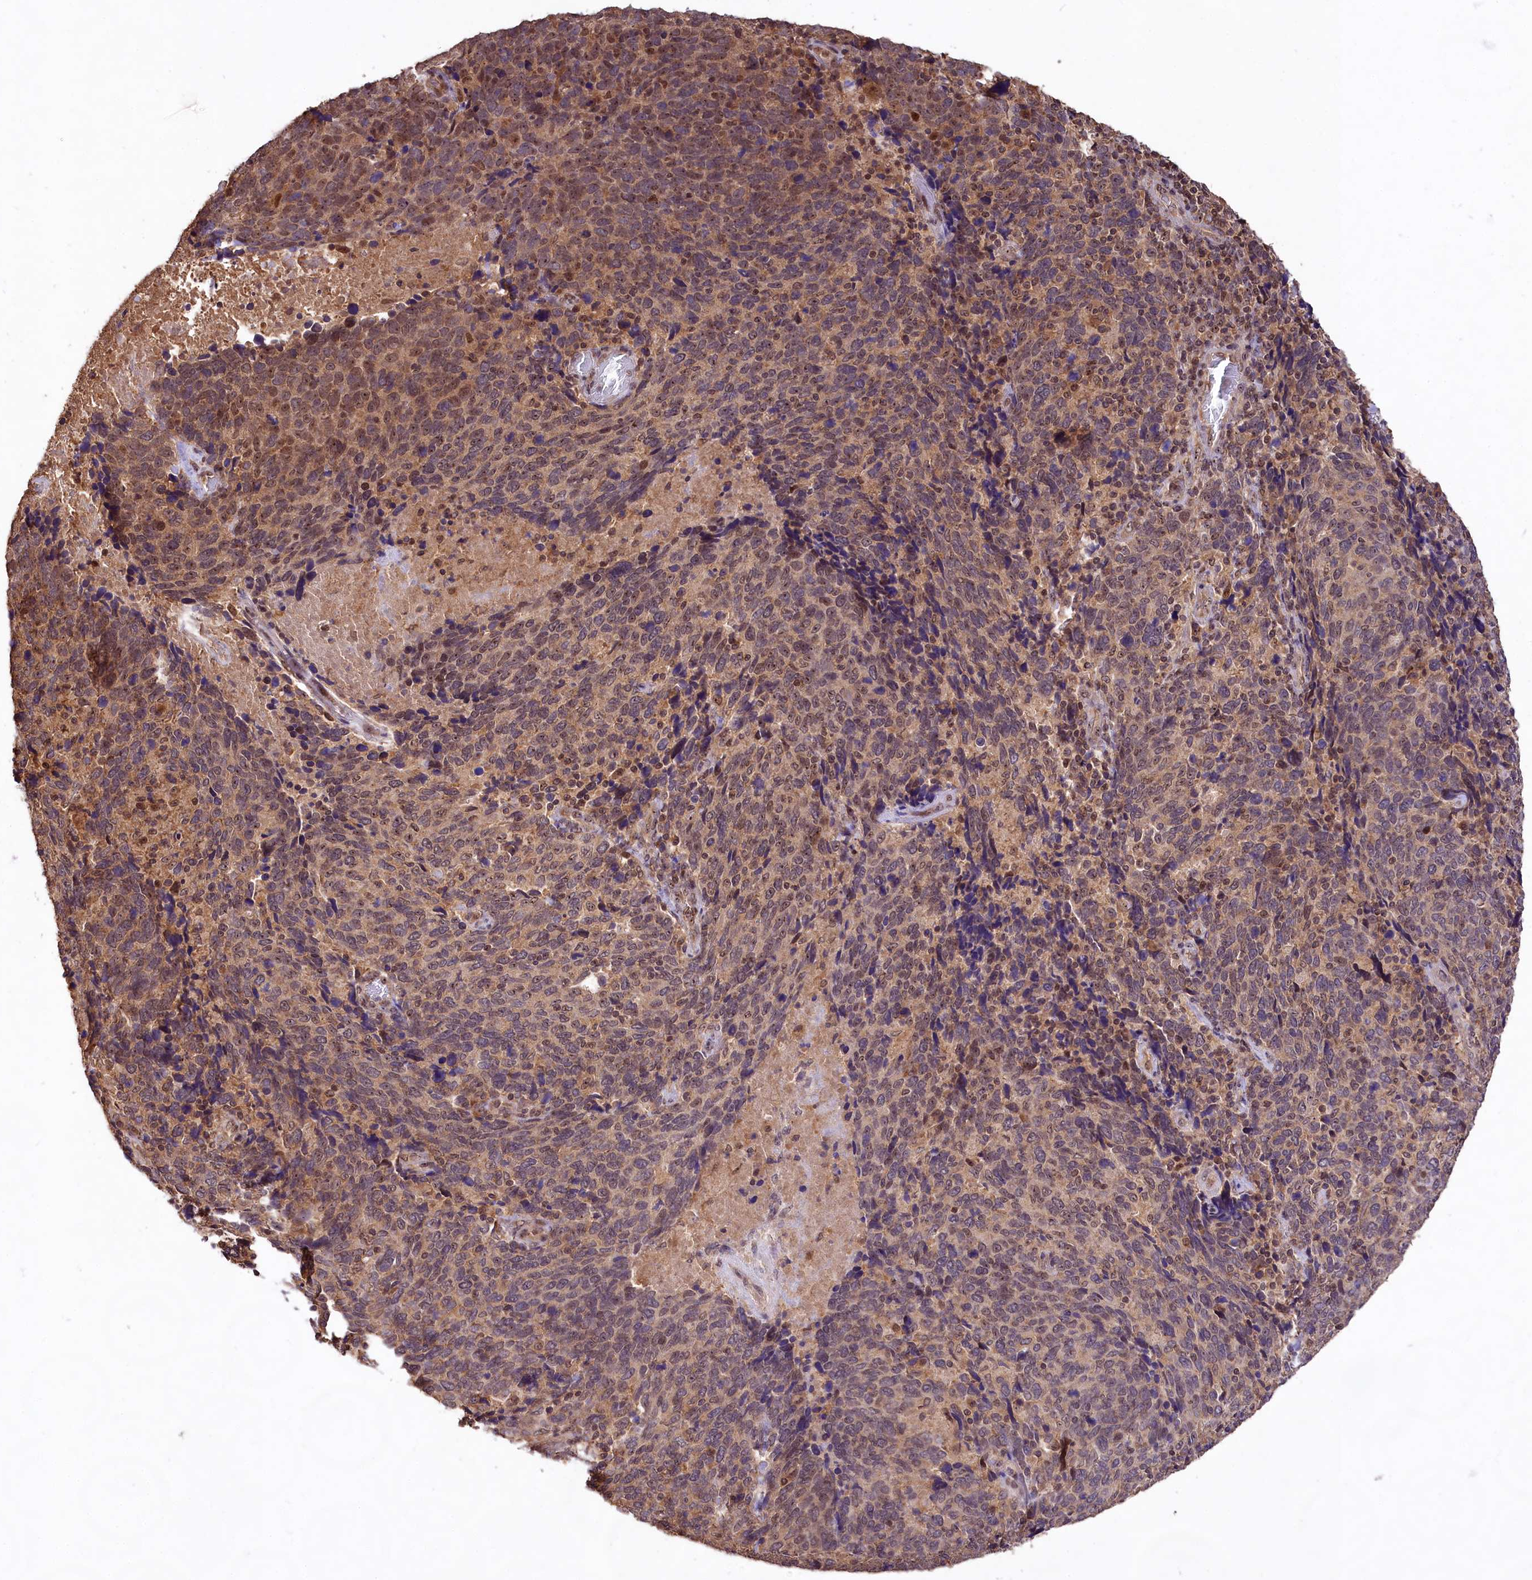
{"staining": {"intensity": "moderate", "quantity": "<25%", "location": "nuclear"}, "tissue": "cervical cancer", "cell_type": "Tumor cells", "image_type": "cancer", "snomed": [{"axis": "morphology", "description": "Squamous cell carcinoma, NOS"}, {"axis": "topography", "description": "Cervix"}], "caption": "This is an image of immunohistochemistry (IHC) staining of squamous cell carcinoma (cervical), which shows moderate expression in the nuclear of tumor cells.", "gene": "RRP8", "patient": {"sex": "female", "age": 41}}